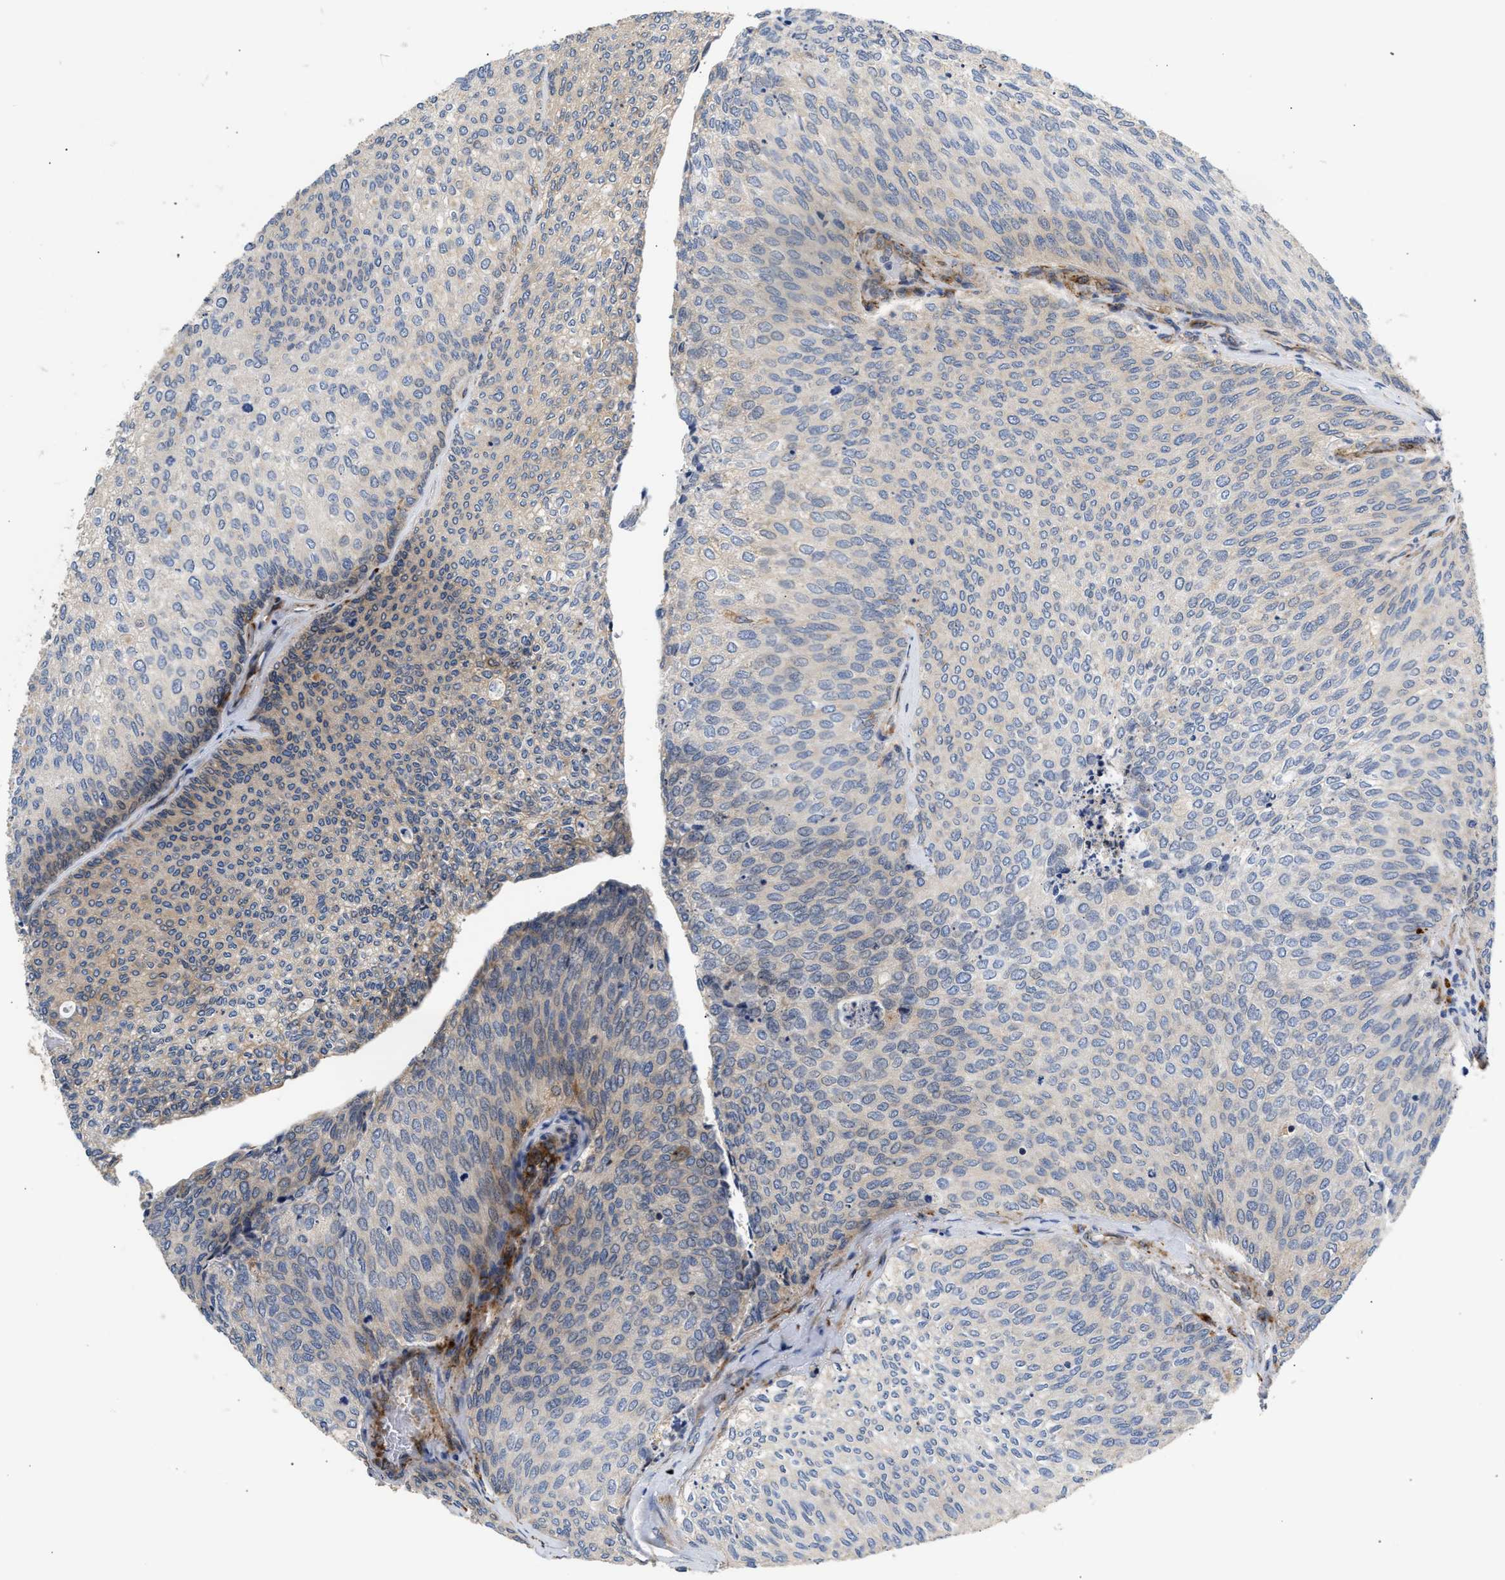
{"staining": {"intensity": "weak", "quantity": "<25%", "location": "cytoplasmic/membranous"}, "tissue": "urothelial cancer", "cell_type": "Tumor cells", "image_type": "cancer", "snomed": [{"axis": "morphology", "description": "Urothelial carcinoma, Low grade"}, {"axis": "topography", "description": "Urinary bladder"}], "caption": "DAB (3,3'-diaminobenzidine) immunohistochemical staining of human urothelial carcinoma (low-grade) exhibits no significant expression in tumor cells.", "gene": "AMZ1", "patient": {"sex": "female", "age": 79}}